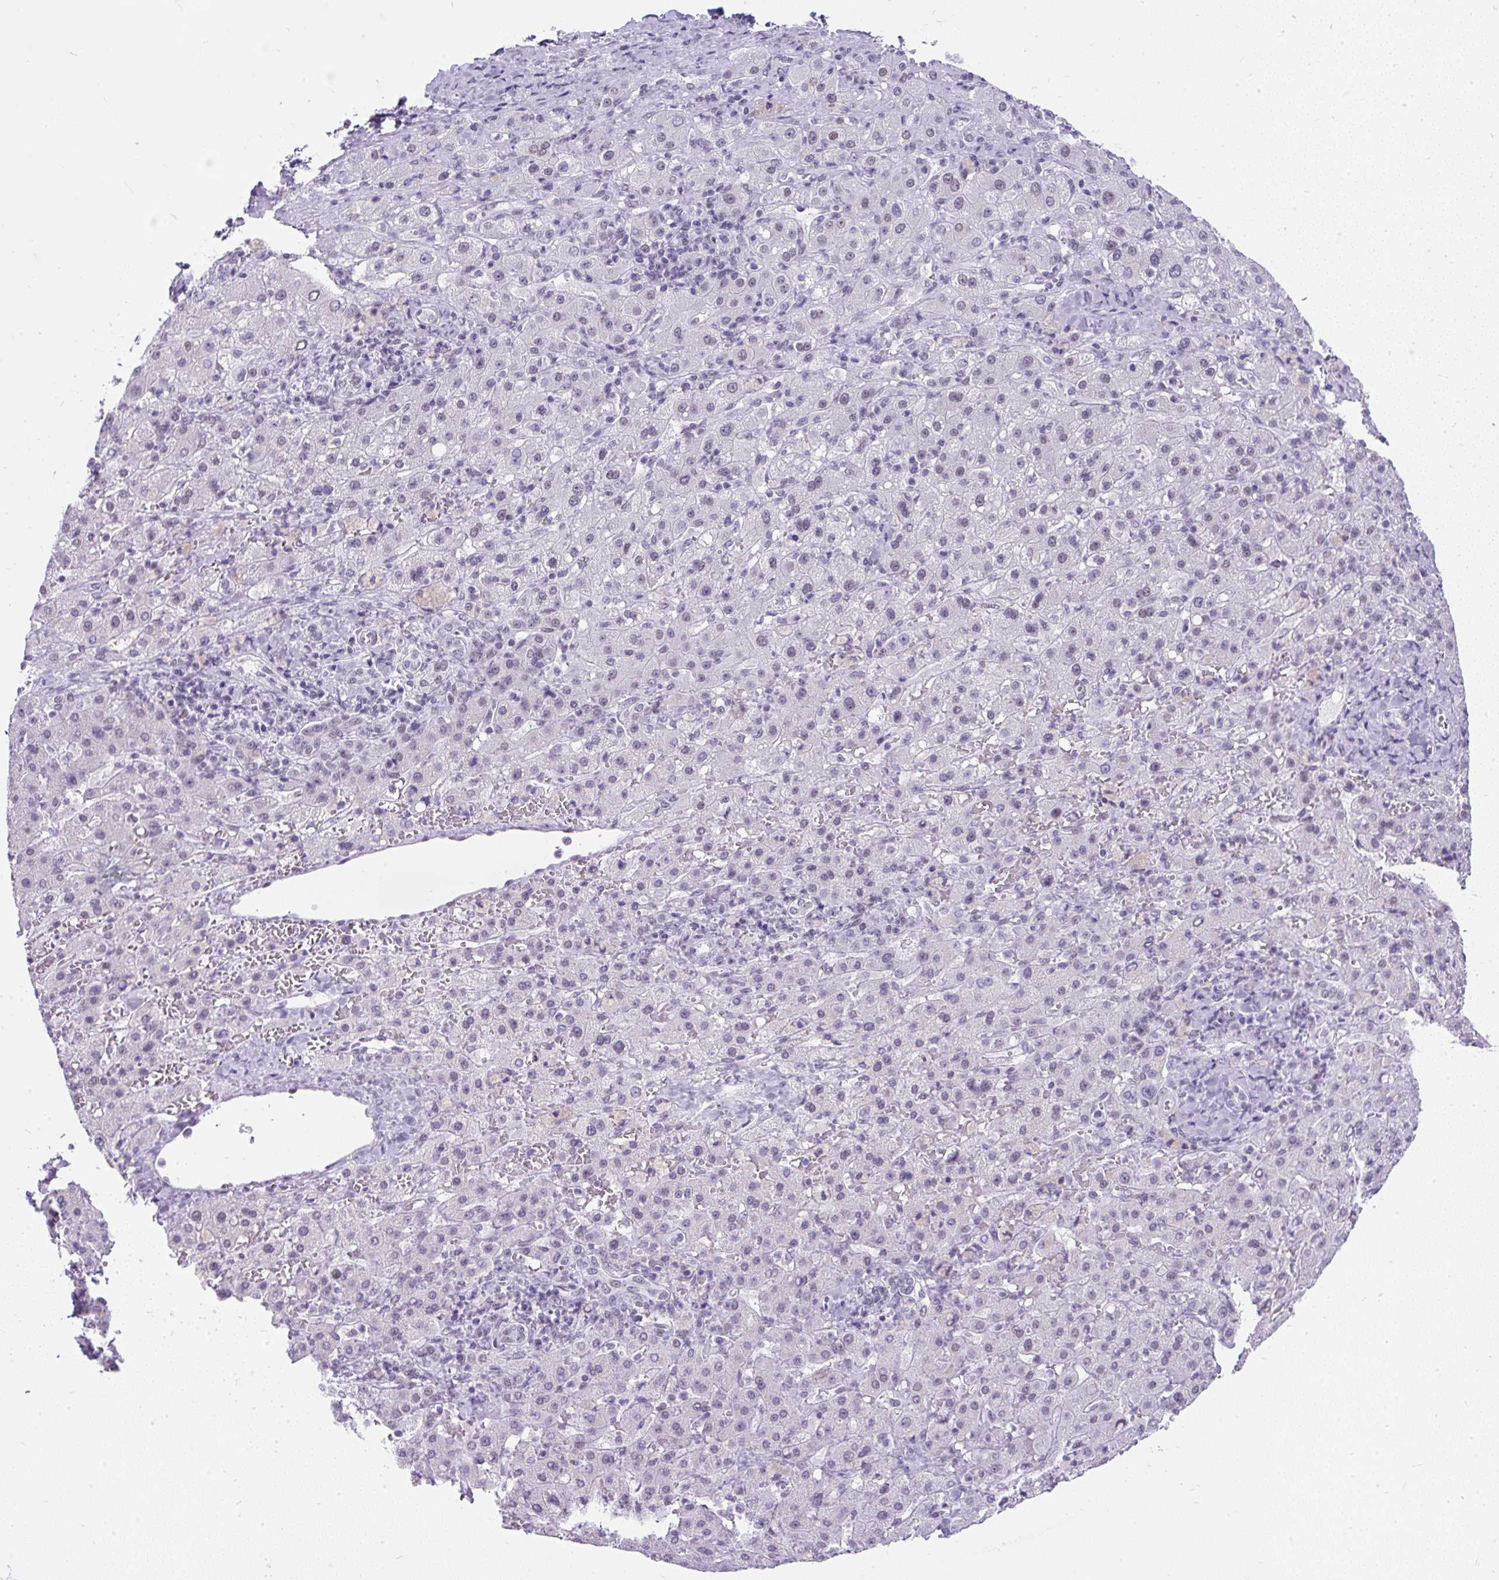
{"staining": {"intensity": "negative", "quantity": "none", "location": "none"}, "tissue": "liver cancer", "cell_type": "Tumor cells", "image_type": "cancer", "snomed": [{"axis": "morphology", "description": "Carcinoma, Hepatocellular, NOS"}, {"axis": "topography", "description": "Liver"}], "caption": "Micrograph shows no significant protein positivity in tumor cells of liver cancer (hepatocellular carcinoma).", "gene": "PLCXD2", "patient": {"sex": "female", "age": 58}}